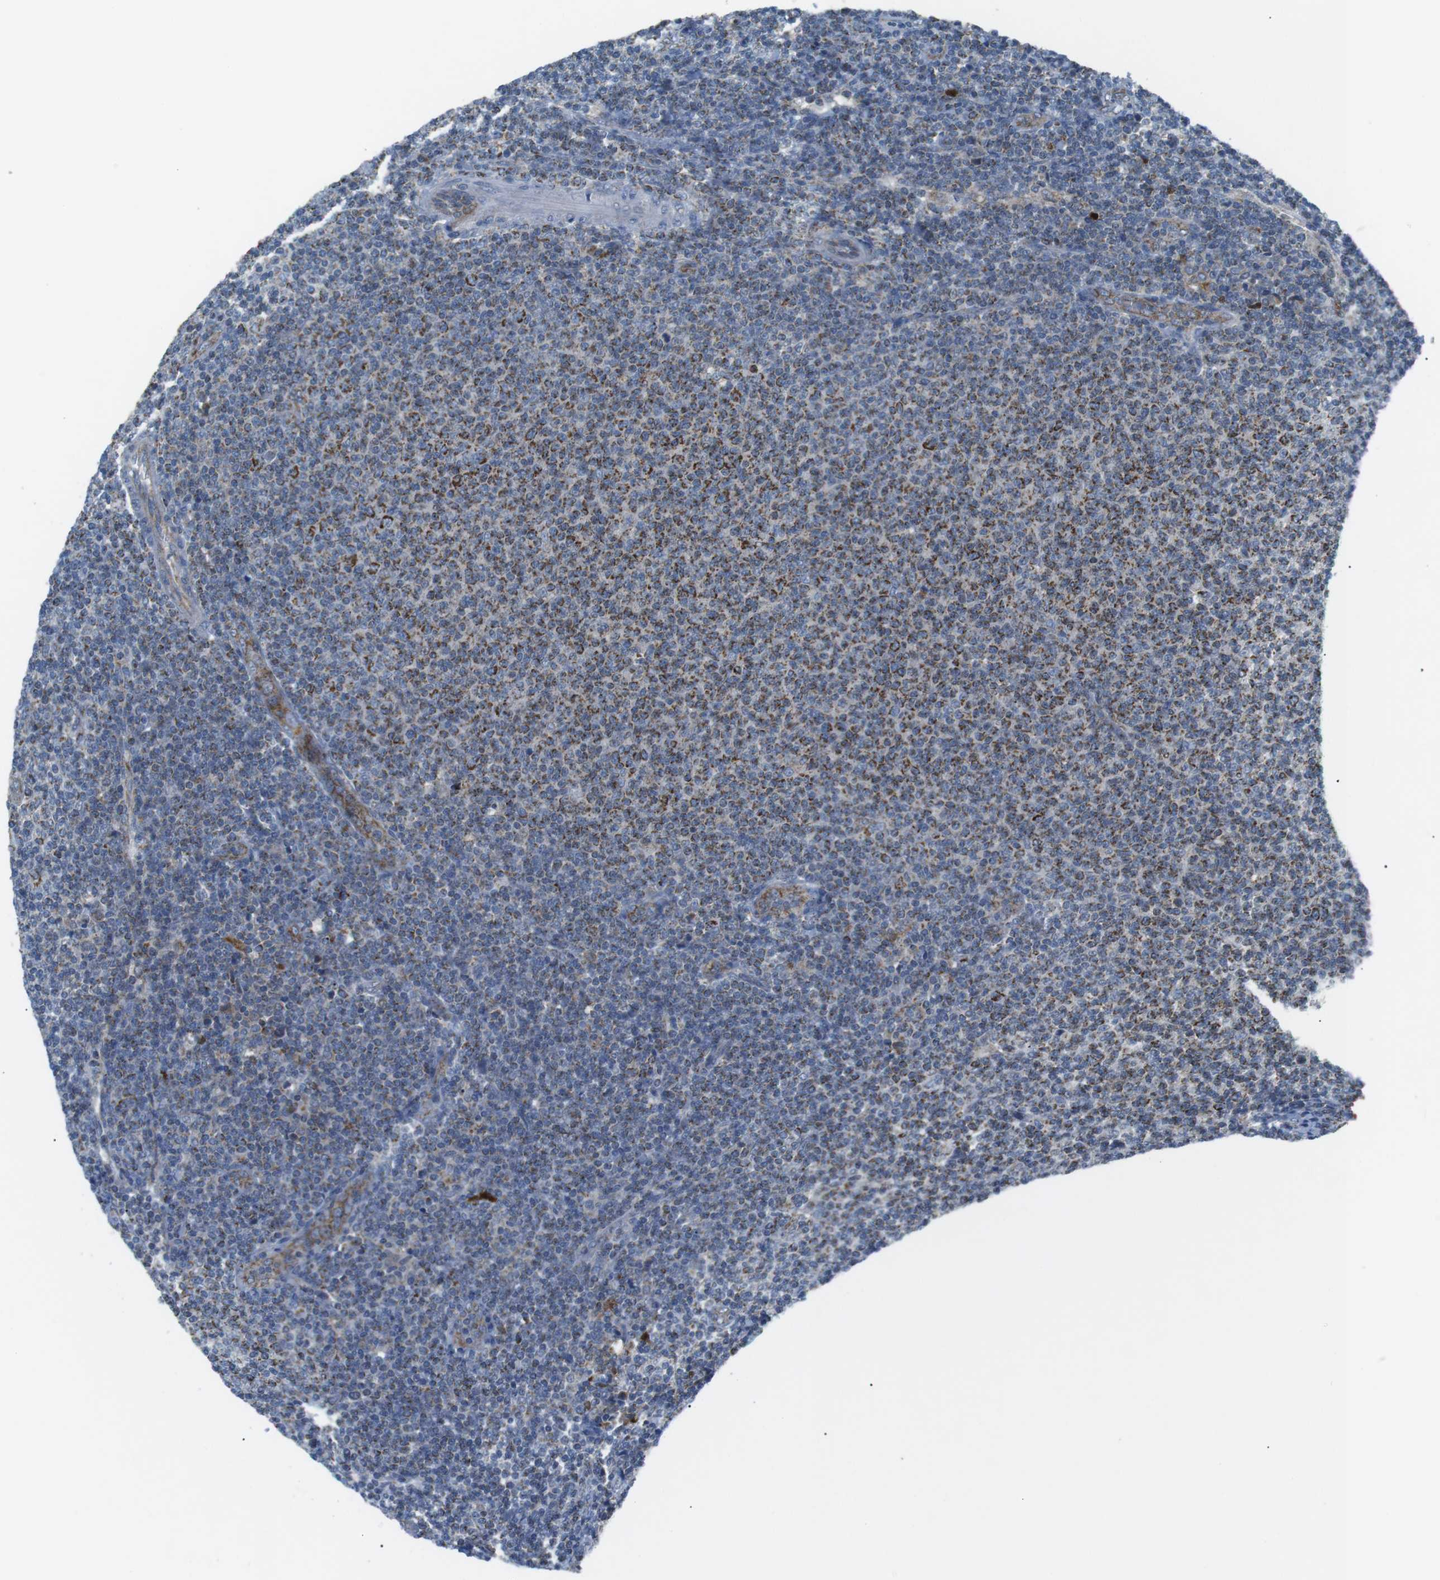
{"staining": {"intensity": "moderate", "quantity": ">75%", "location": "cytoplasmic/membranous"}, "tissue": "lymphoma", "cell_type": "Tumor cells", "image_type": "cancer", "snomed": [{"axis": "morphology", "description": "Malignant lymphoma, non-Hodgkin's type, Low grade"}, {"axis": "topography", "description": "Lymph node"}], "caption": "Immunohistochemistry micrograph of neoplastic tissue: human lymphoma stained using immunohistochemistry (IHC) demonstrates medium levels of moderate protein expression localized specifically in the cytoplasmic/membranous of tumor cells, appearing as a cytoplasmic/membranous brown color.", "gene": "BACE1", "patient": {"sex": "male", "age": 66}}